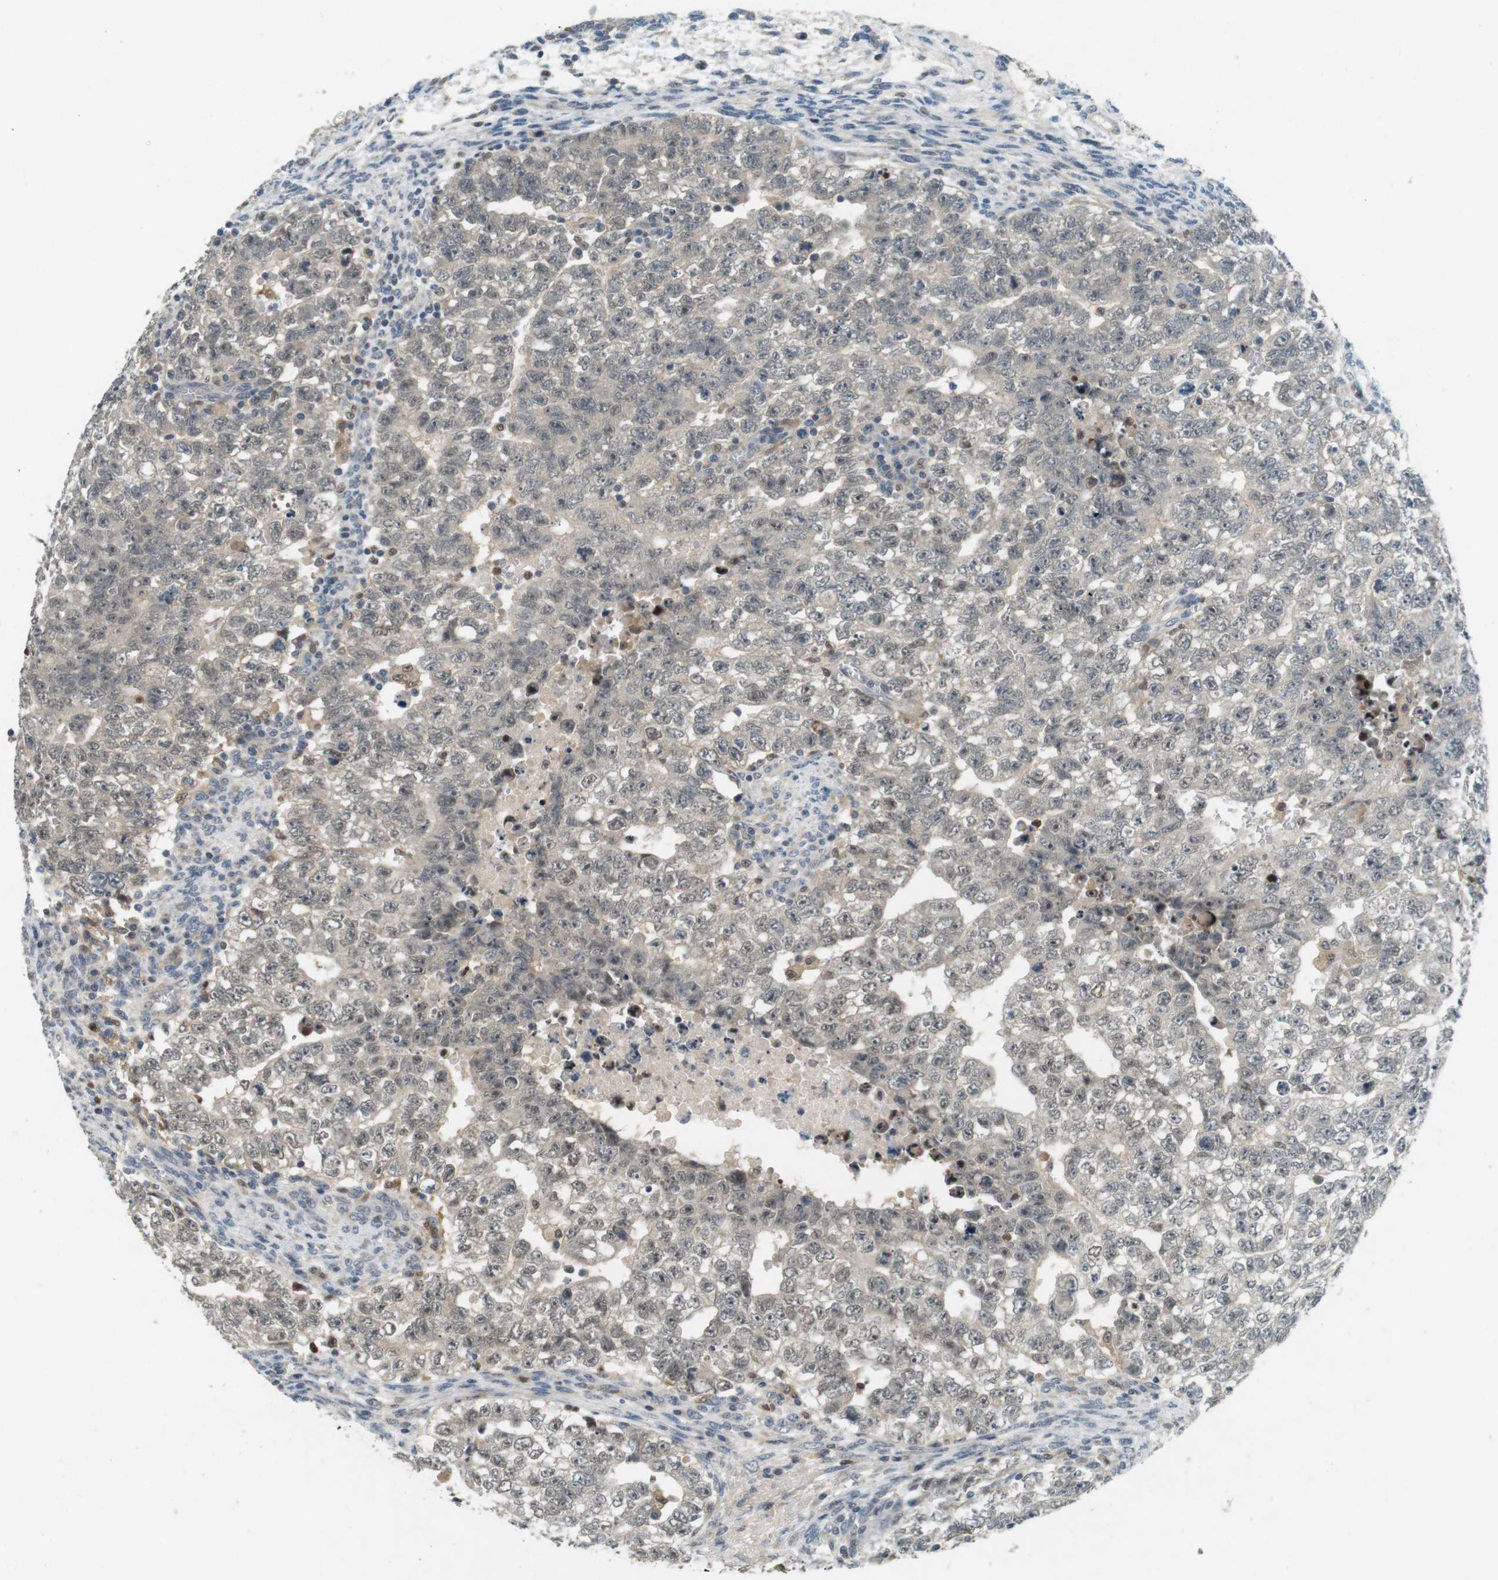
{"staining": {"intensity": "weak", "quantity": "<25%", "location": "nuclear"}, "tissue": "testis cancer", "cell_type": "Tumor cells", "image_type": "cancer", "snomed": [{"axis": "morphology", "description": "Seminoma, NOS"}, {"axis": "morphology", "description": "Carcinoma, Embryonal, NOS"}, {"axis": "topography", "description": "Testis"}], "caption": "Tumor cells are negative for brown protein staining in testis cancer (seminoma).", "gene": "CDK14", "patient": {"sex": "male", "age": 38}}